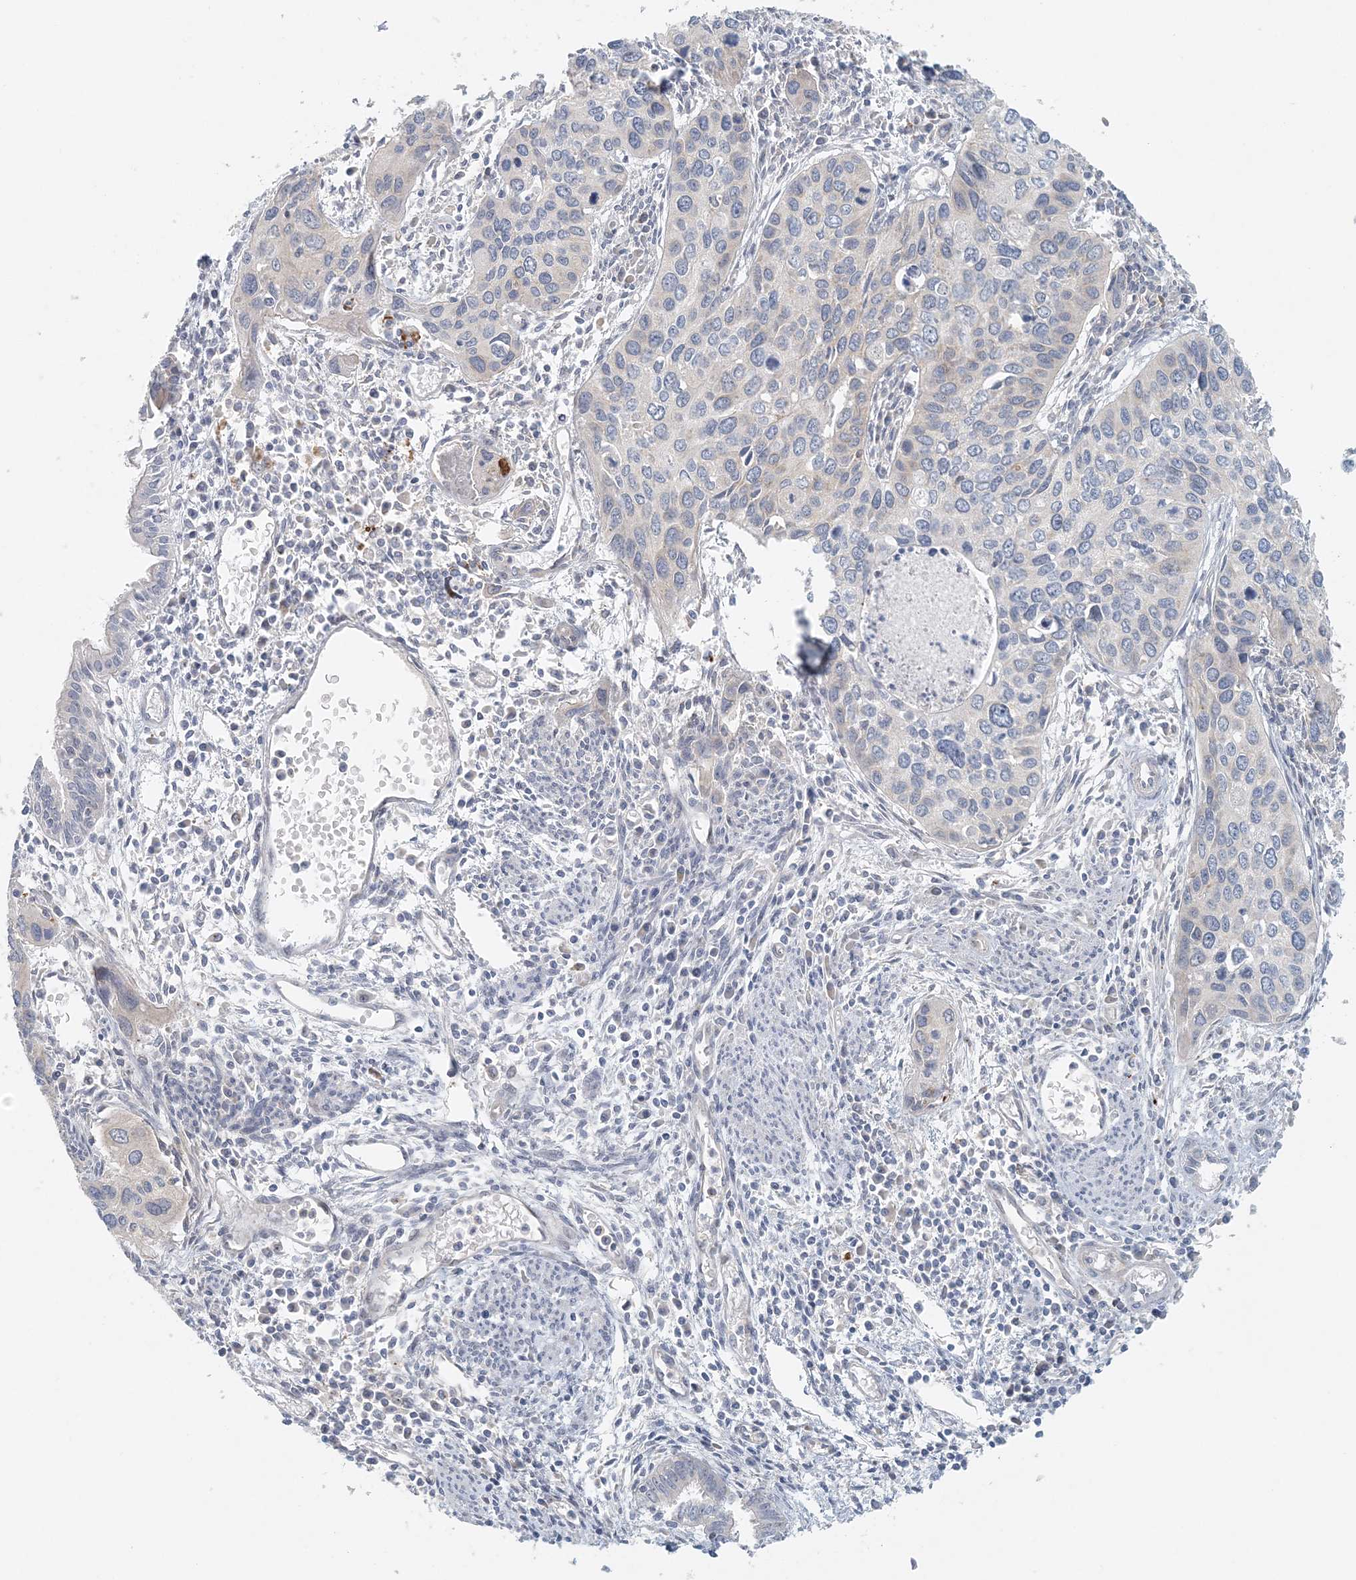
{"staining": {"intensity": "weak", "quantity": "<25%", "location": "cytoplasmic/membranous"}, "tissue": "cervical cancer", "cell_type": "Tumor cells", "image_type": "cancer", "snomed": [{"axis": "morphology", "description": "Squamous cell carcinoma, NOS"}, {"axis": "topography", "description": "Cervix"}], "caption": "Tumor cells are negative for brown protein staining in cervical cancer.", "gene": "NAA11", "patient": {"sex": "female", "age": 55}}